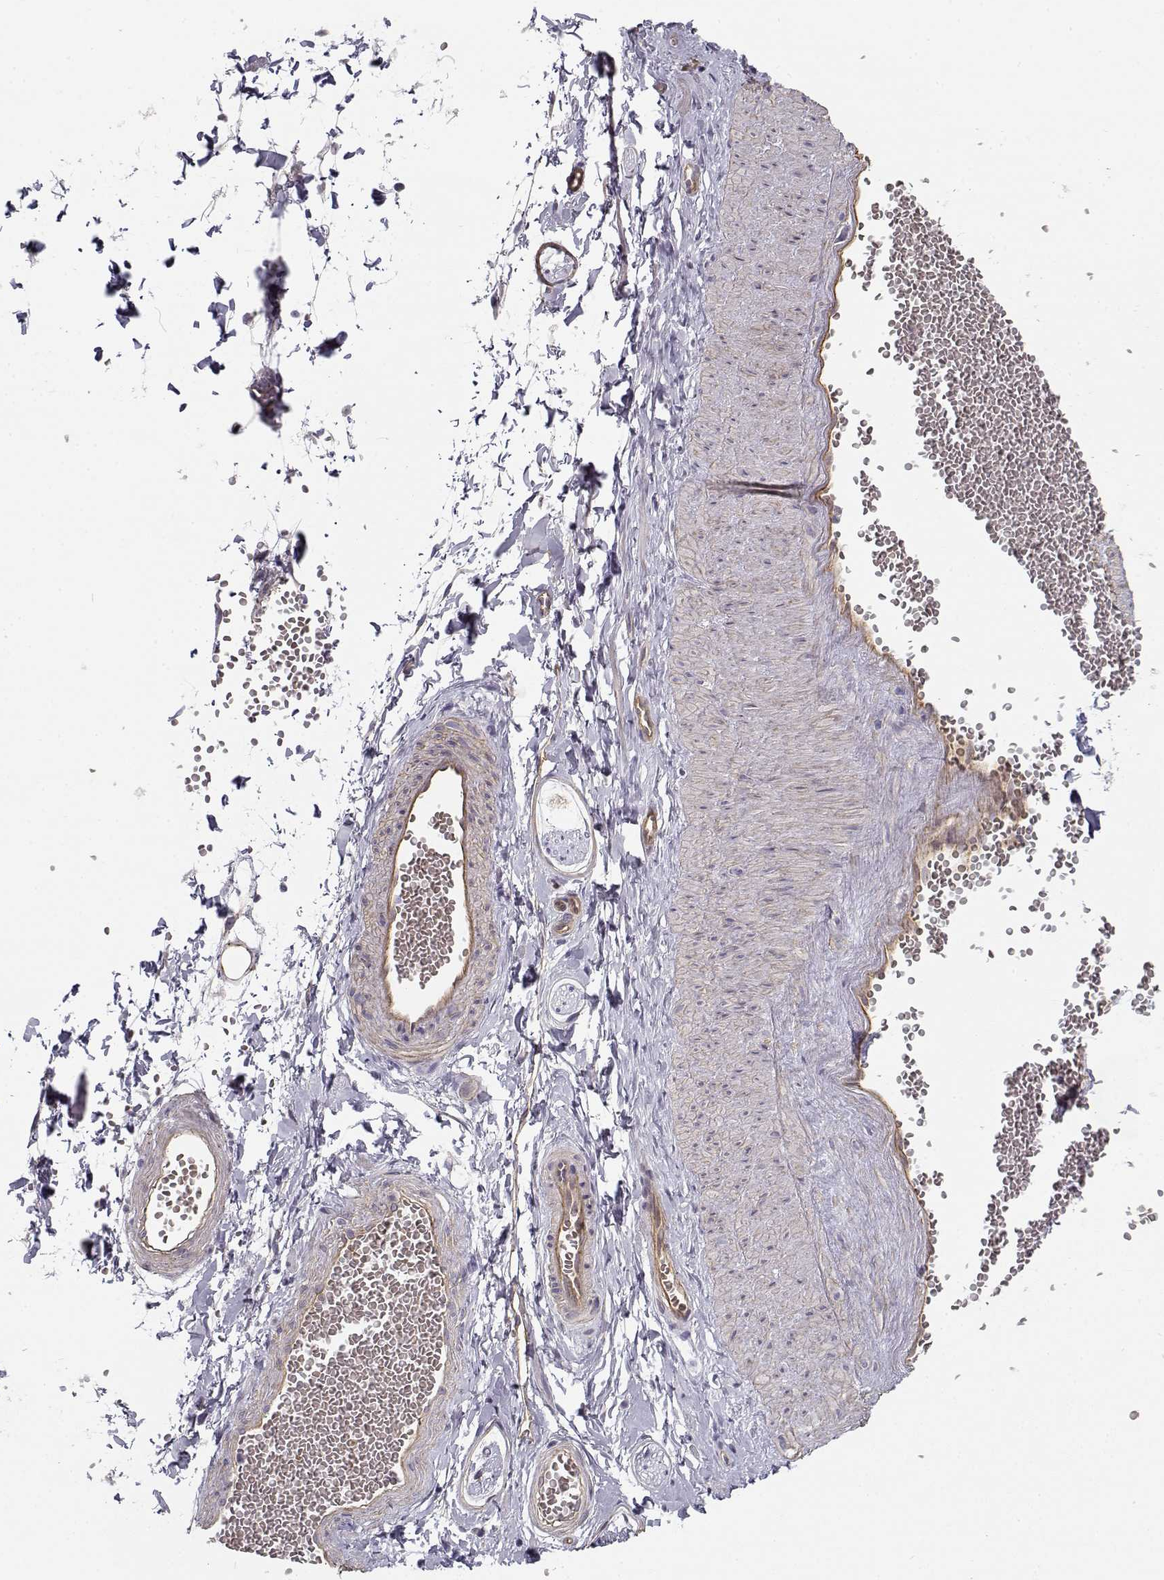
{"staining": {"intensity": "negative", "quantity": "none", "location": "none"}, "tissue": "adipose tissue", "cell_type": "Adipocytes", "image_type": "normal", "snomed": [{"axis": "morphology", "description": "Normal tissue, NOS"}, {"axis": "topography", "description": "Smooth muscle"}, {"axis": "topography", "description": "Peripheral nerve tissue"}], "caption": "This is an IHC photomicrograph of unremarkable adipose tissue. There is no positivity in adipocytes.", "gene": "MYO1A", "patient": {"sex": "male", "age": 22}}